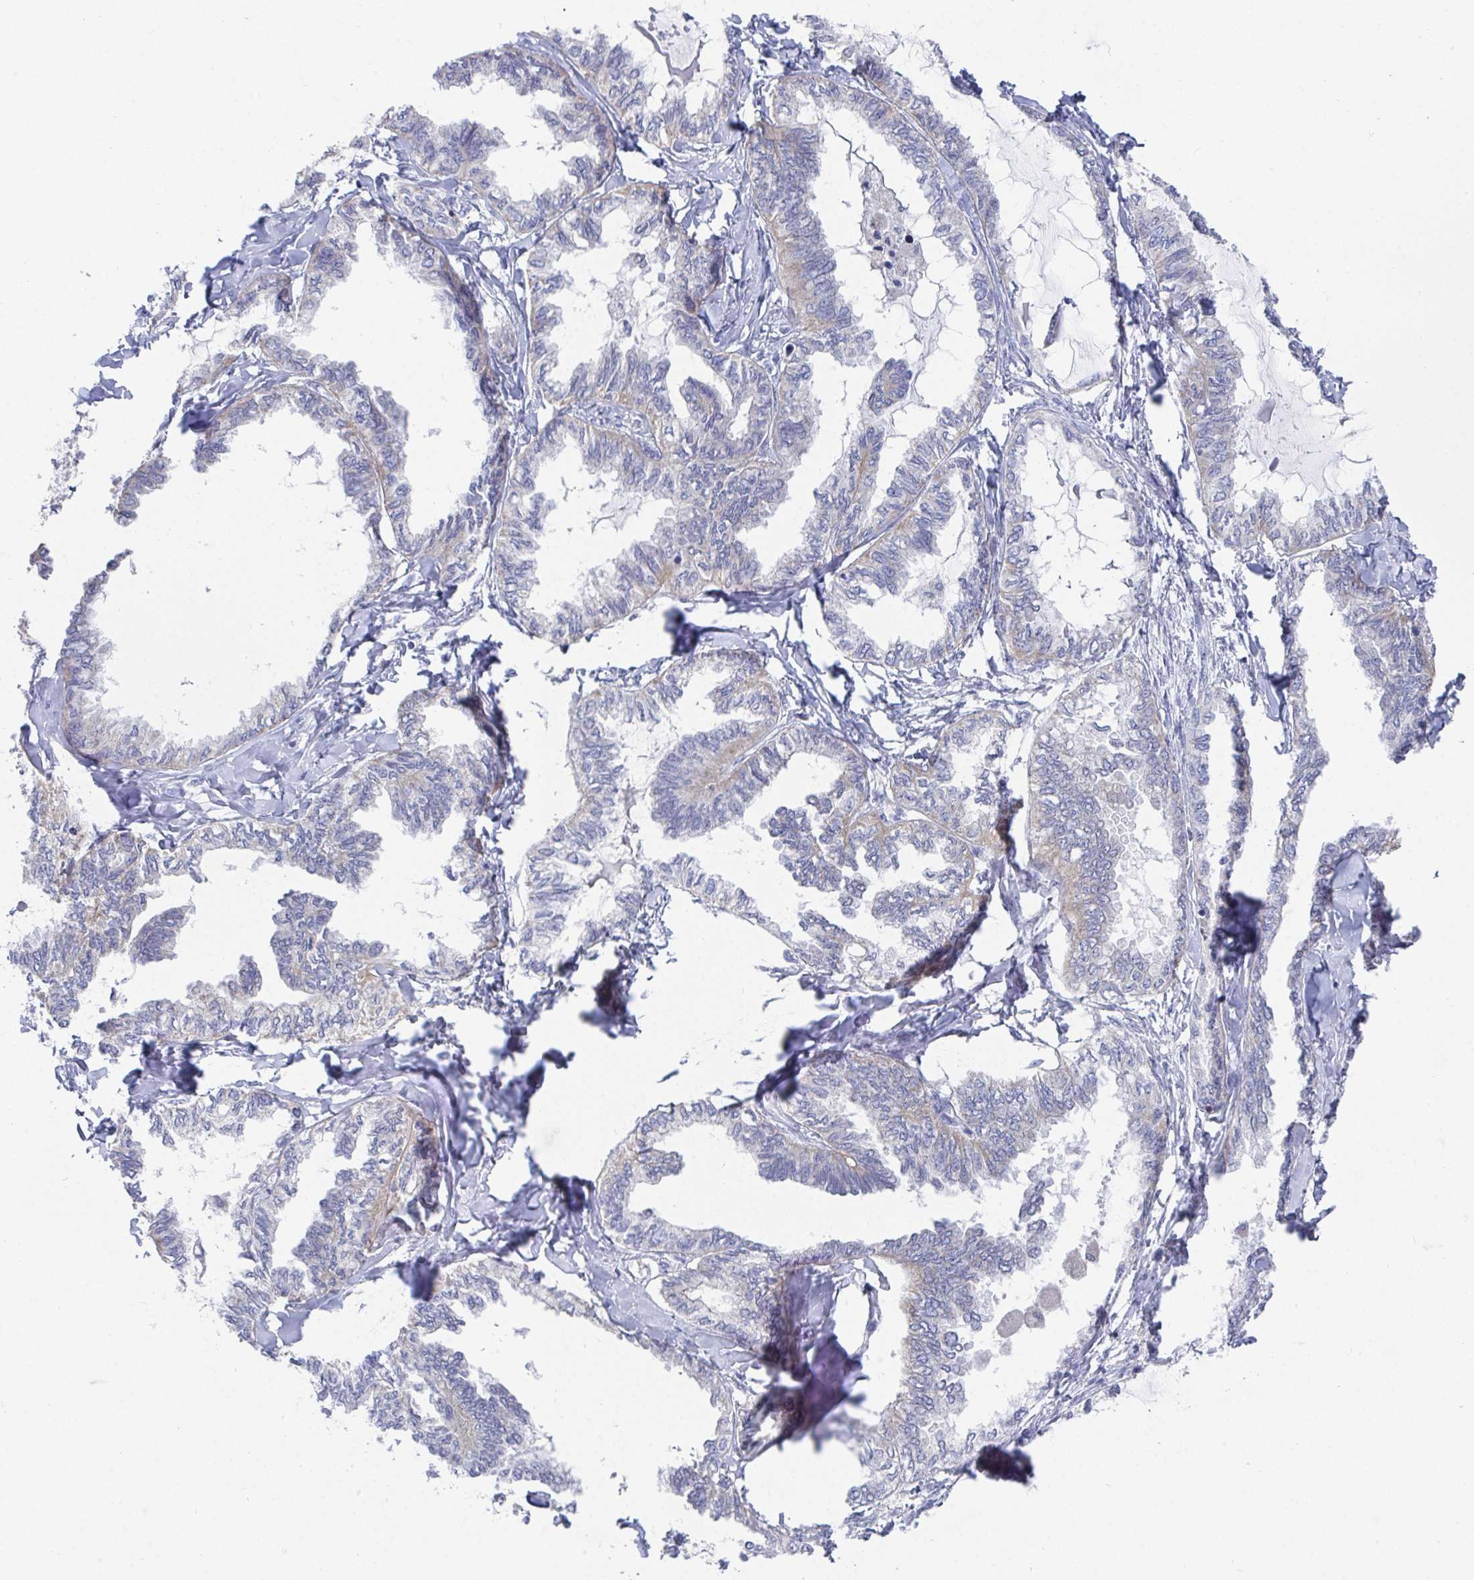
{"staining": {"intensity": "negative", "quantity": "none", "location": "none"}, "tissue": "ovarian cancer", "cell_type": "Tumor cells", "image_type": "cancer", "snomed": [{"axis": "morphology", "description": "Carcinoma, endometroid"}, {"axis": "topography", "description": "Ovary"}], "caption": "Tumor cells are negative for protein expression in human ovarian cancer (endometroid carcinoma).", "gene": "ATP5F1C", "patient": {"sex": "female", "age": 70}}